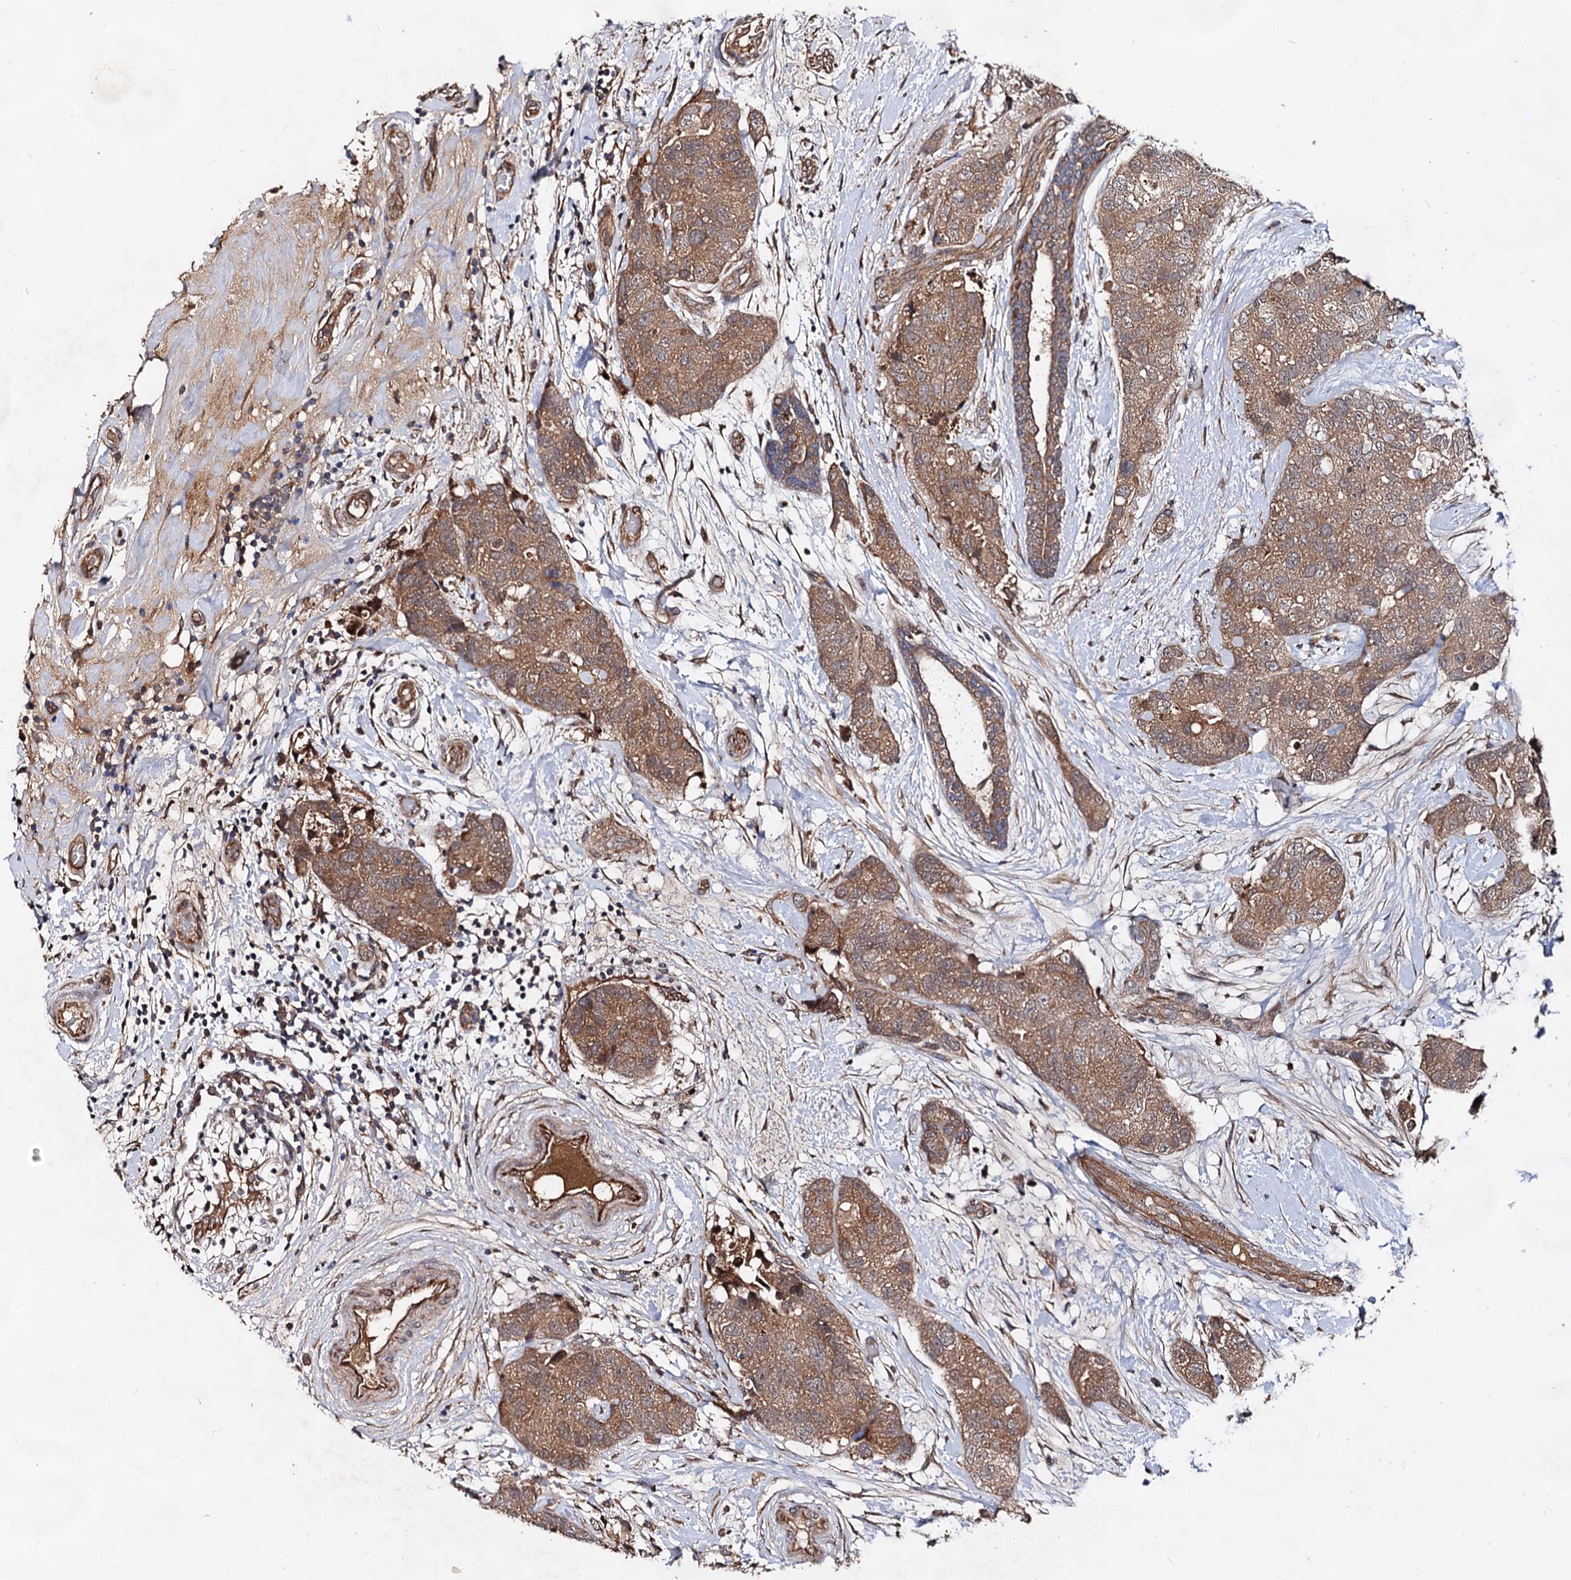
{"staining": {"intensity": "moderate", "quantity": ">75%", "location": "cytoplasmic/membranous"}, "tissue": "breast cancer", "cell_type": "Tumor cells", "image_type": "cancer", "snomed": [{"axis": "morphology", "description": "Duct carcinoma"}, {"axis": "topography", "description": "Breast"}], "caption": "Human breast cancer (invasive ductal carcinoma) stained with a brown dye displays moderate cytoplasmic/membranous positive positivity in about >75% of tumor cells.", "gene": "TEX9", "patient": {"sex": "female", "age": 62}}